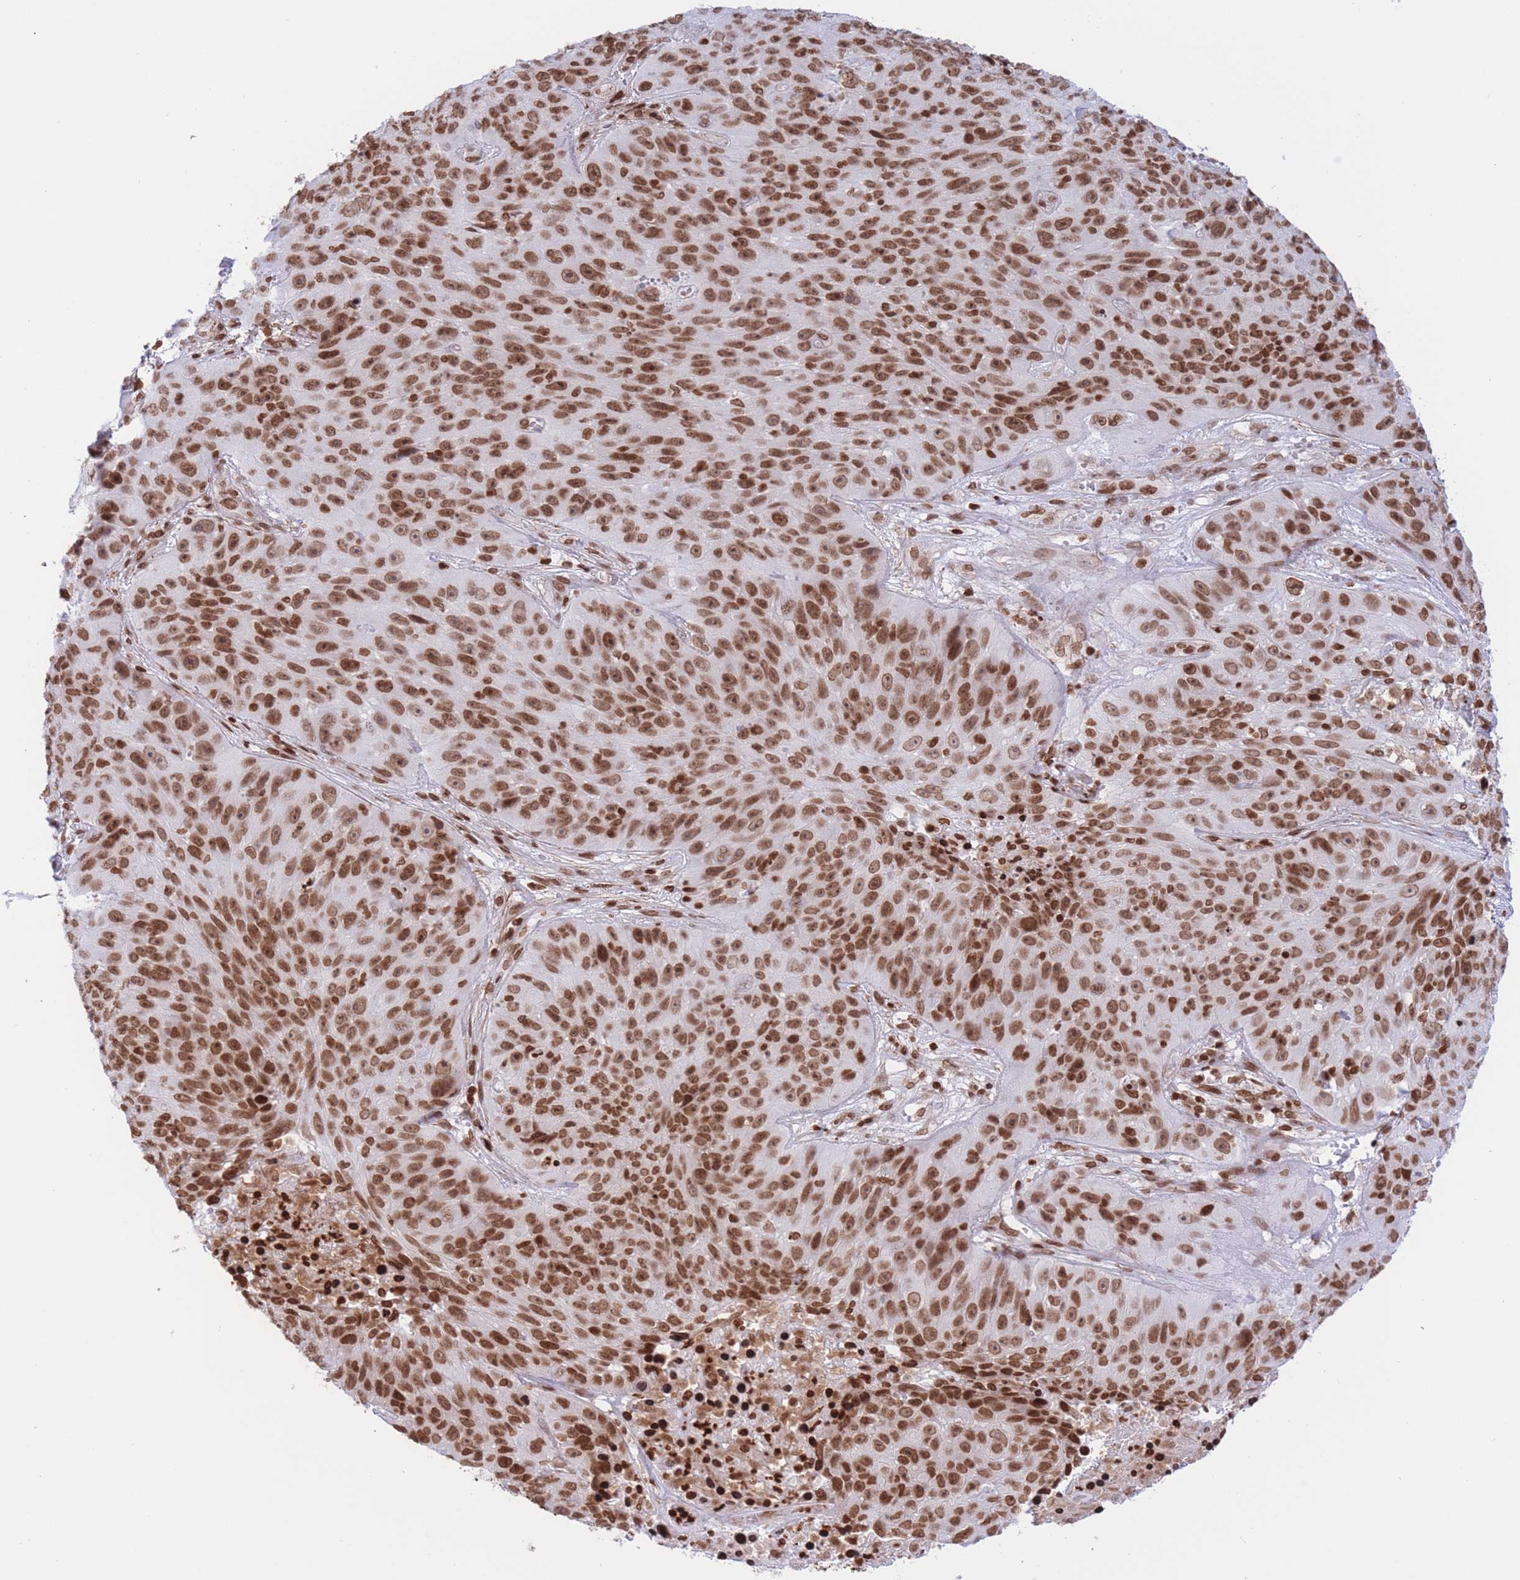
{"staining": {"intensity": "moderate", "quantity": ">75%", "location": "nuclear"}, "tissue": "skin cancer", "cell_type": "Tumor cells", "image_type": "cancer", "snomed": [{"axis": "morphology", "description": "Squamous cell carcinoma, NOS"}, {"axis": "topography", "description": "Skin"}], "caption": "IHC image of skin squamous cell carcinoma stained for a protein (brown), which demonstrates medium levels of moderate nuclear positivity in approximately >75% of tumor cells.", "gene": "H2BC11", "patient": {"sex": "female", "age": 87}}